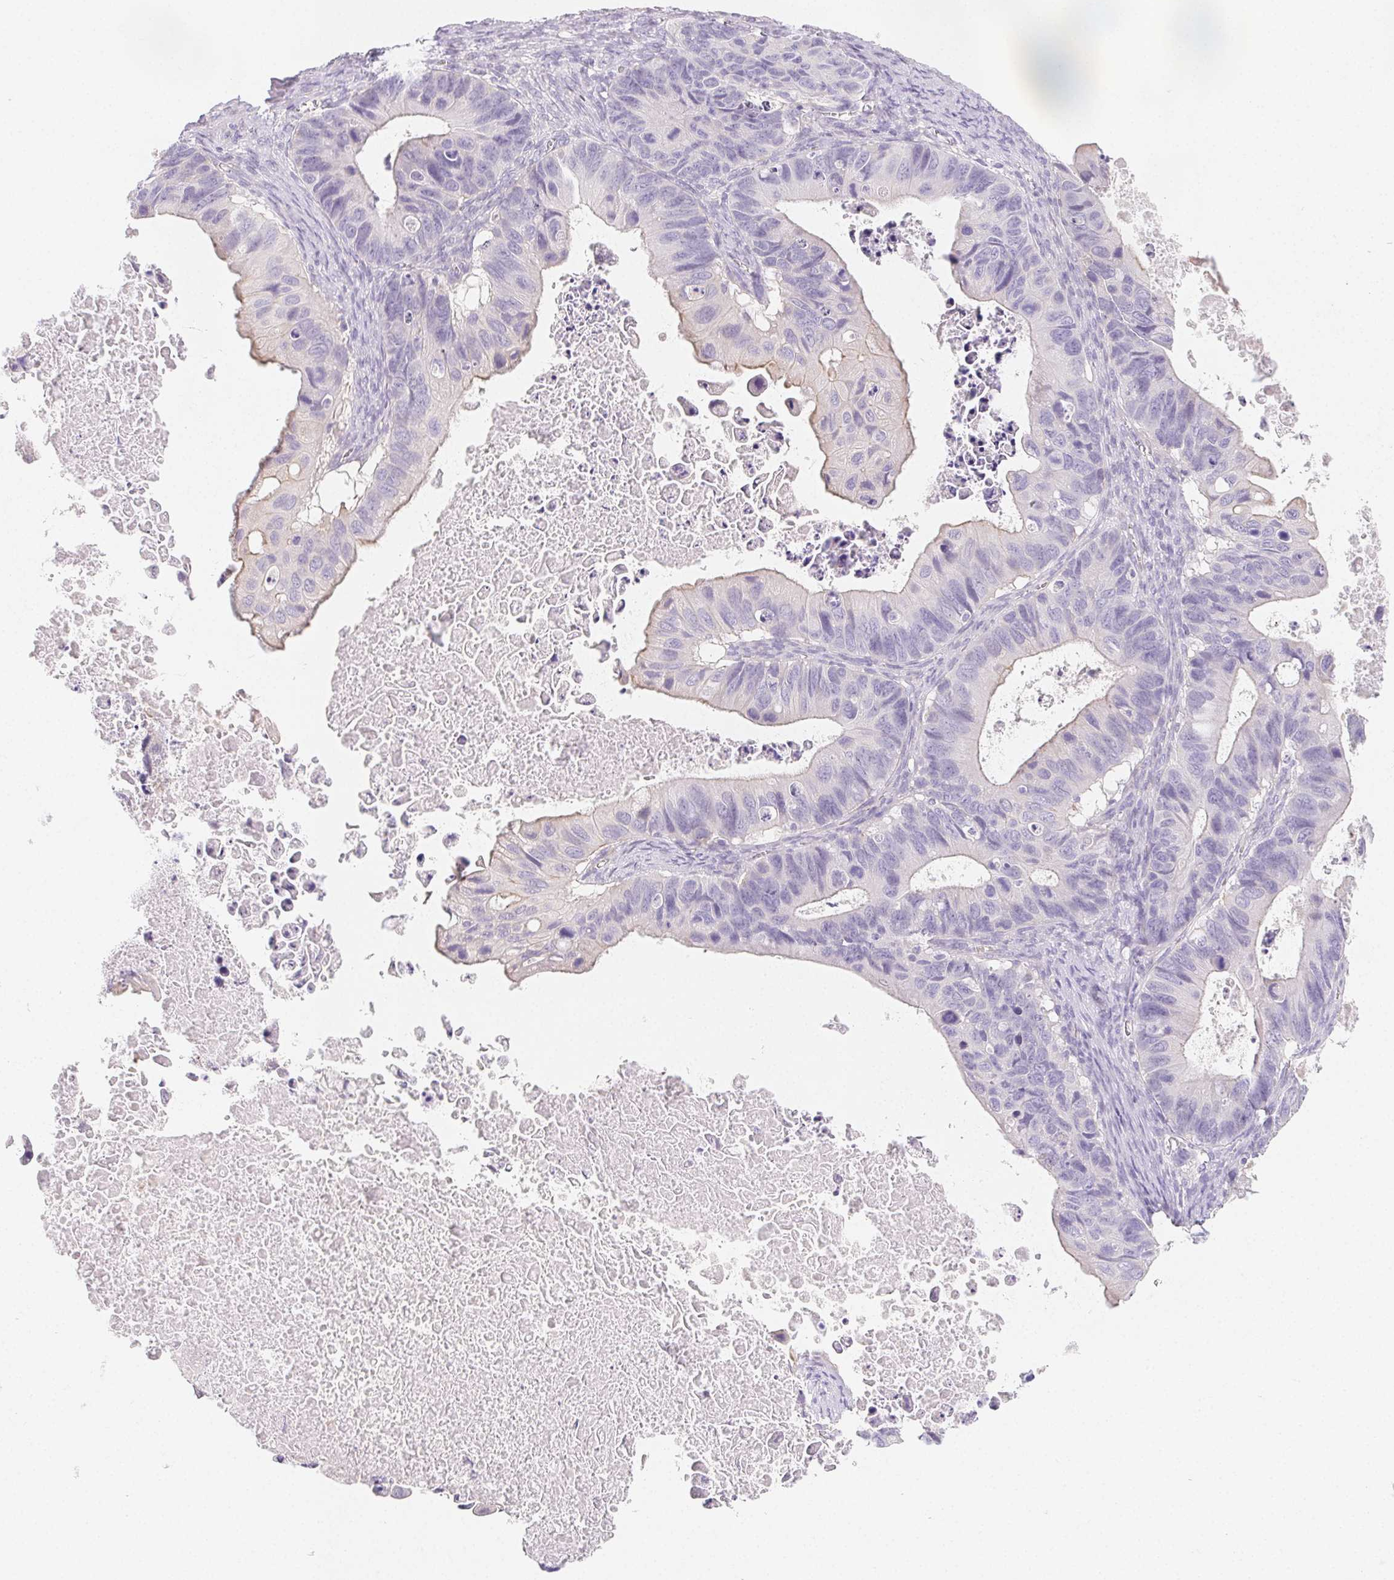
{"staining": {"intensity": "weak", "quantity": "<25%", "location": "cytoplasmic/membranous"}, "tissue": "ovarian cancer", "cell_type": "Tumor cells", "image_type": "cancer", "snomed": [{"axis": "morphology", "description": "Cystadenocarcinoma, mucinous, NOS"}, {"axis": "topography", "description": "Ovary"}], "caption": "This is an immunohistochemistry histopathology image of ovarian cancer. There is no expression in tumor cells.", "gene": "ZBBX", "patient": {"sex": "female", "age": 64}}